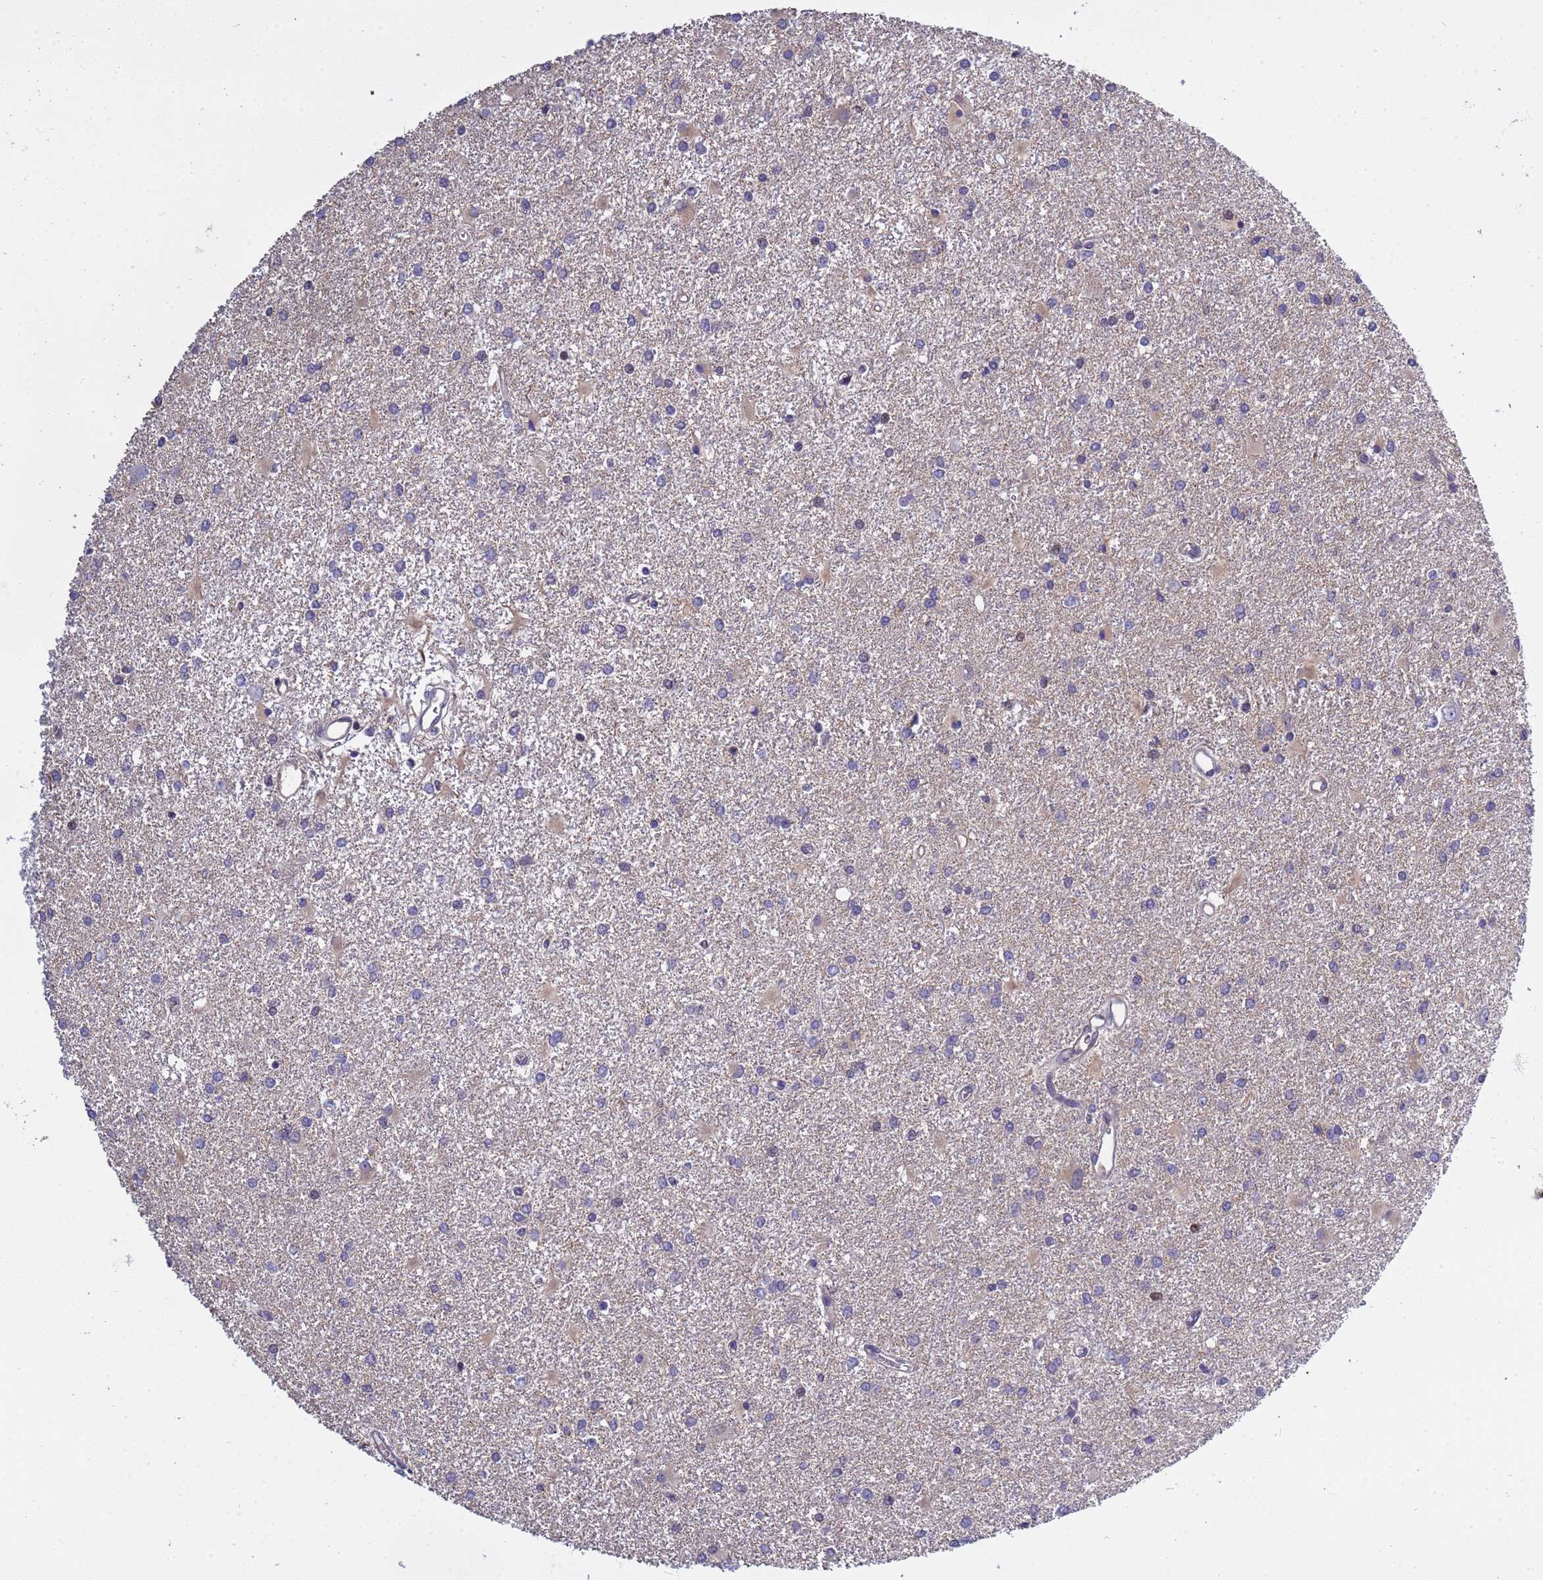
{"staining": {"intensity": "weak", "quantity": "<25%", "location": "cytoplasmic/membranous,nuclear"}, "tissue": "glioma", "cell_type": "Tumor cells", "image_type": "cancer", "snomed": [{"axis": "morphology", "description": "Glioma, malignant, High grade"}, {"axis": "topography", "description": "Brain"}], "caption": "DAB (3,3'-diaminobenzidine) immunohistochemical staining of human glioma reveals no significant positivity in tumor cells.", "gene": "ELMOD2", "patient": {"sex": "female", "age": 50}}